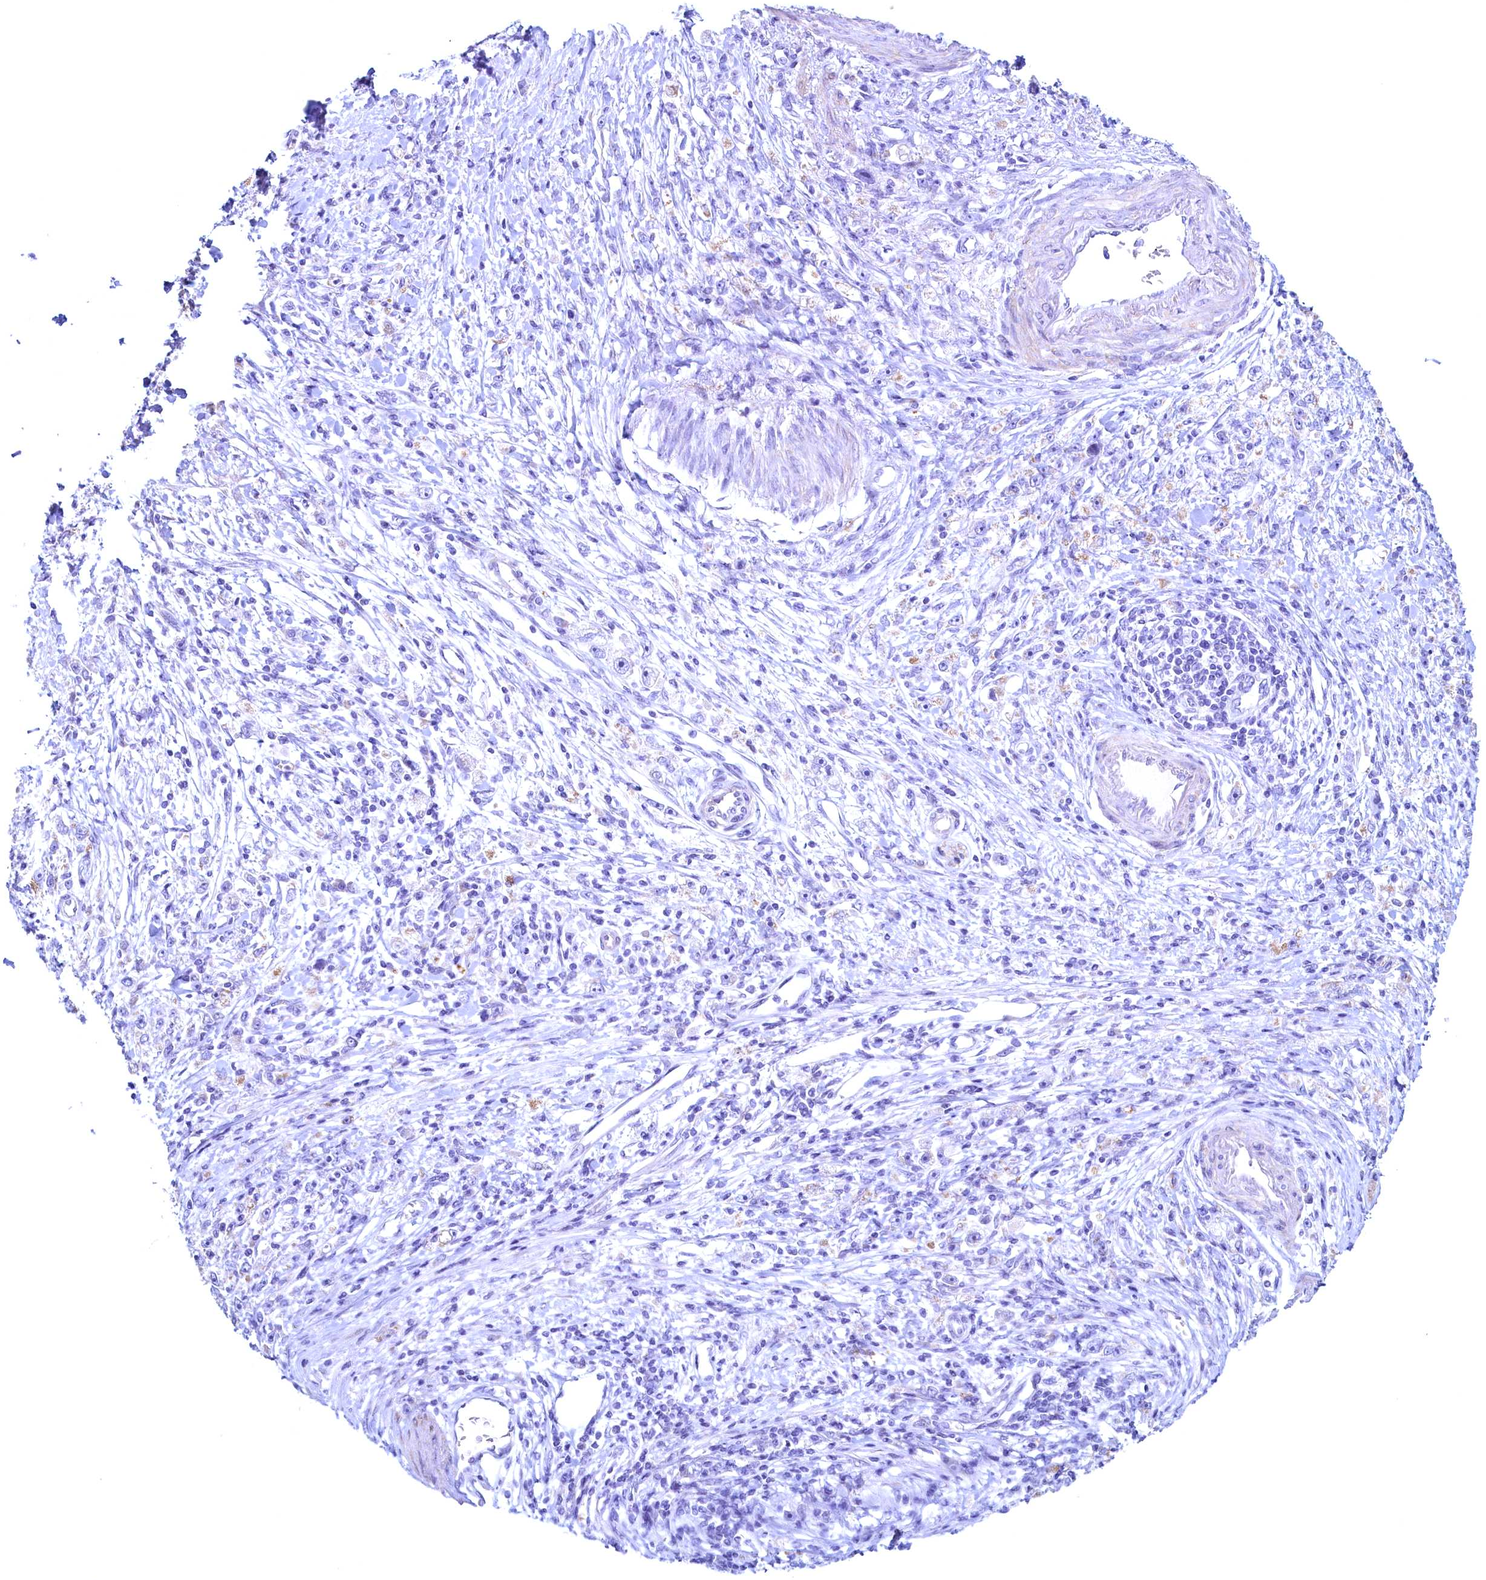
{"staining": {"intensity": "negative", "quantity": "none", "location": "none"}, "tissue": "stomach cancer", "cell_type": "Tumor cells", "image_type": "cancer", "snomed": [{"axis": "morphology", "description": "Adenocarcinoma, NOS"}, {"axis": "topography", "description": "Stomach"}], "caption": "This image is of stomach cancer stained with IHC to label a protein in brown with the nuclei are counter-stained blue. There is no positivity in tumor cells.", "gene": "MAP1LC3A", "patient": {"sex": "female", "age": 59}}